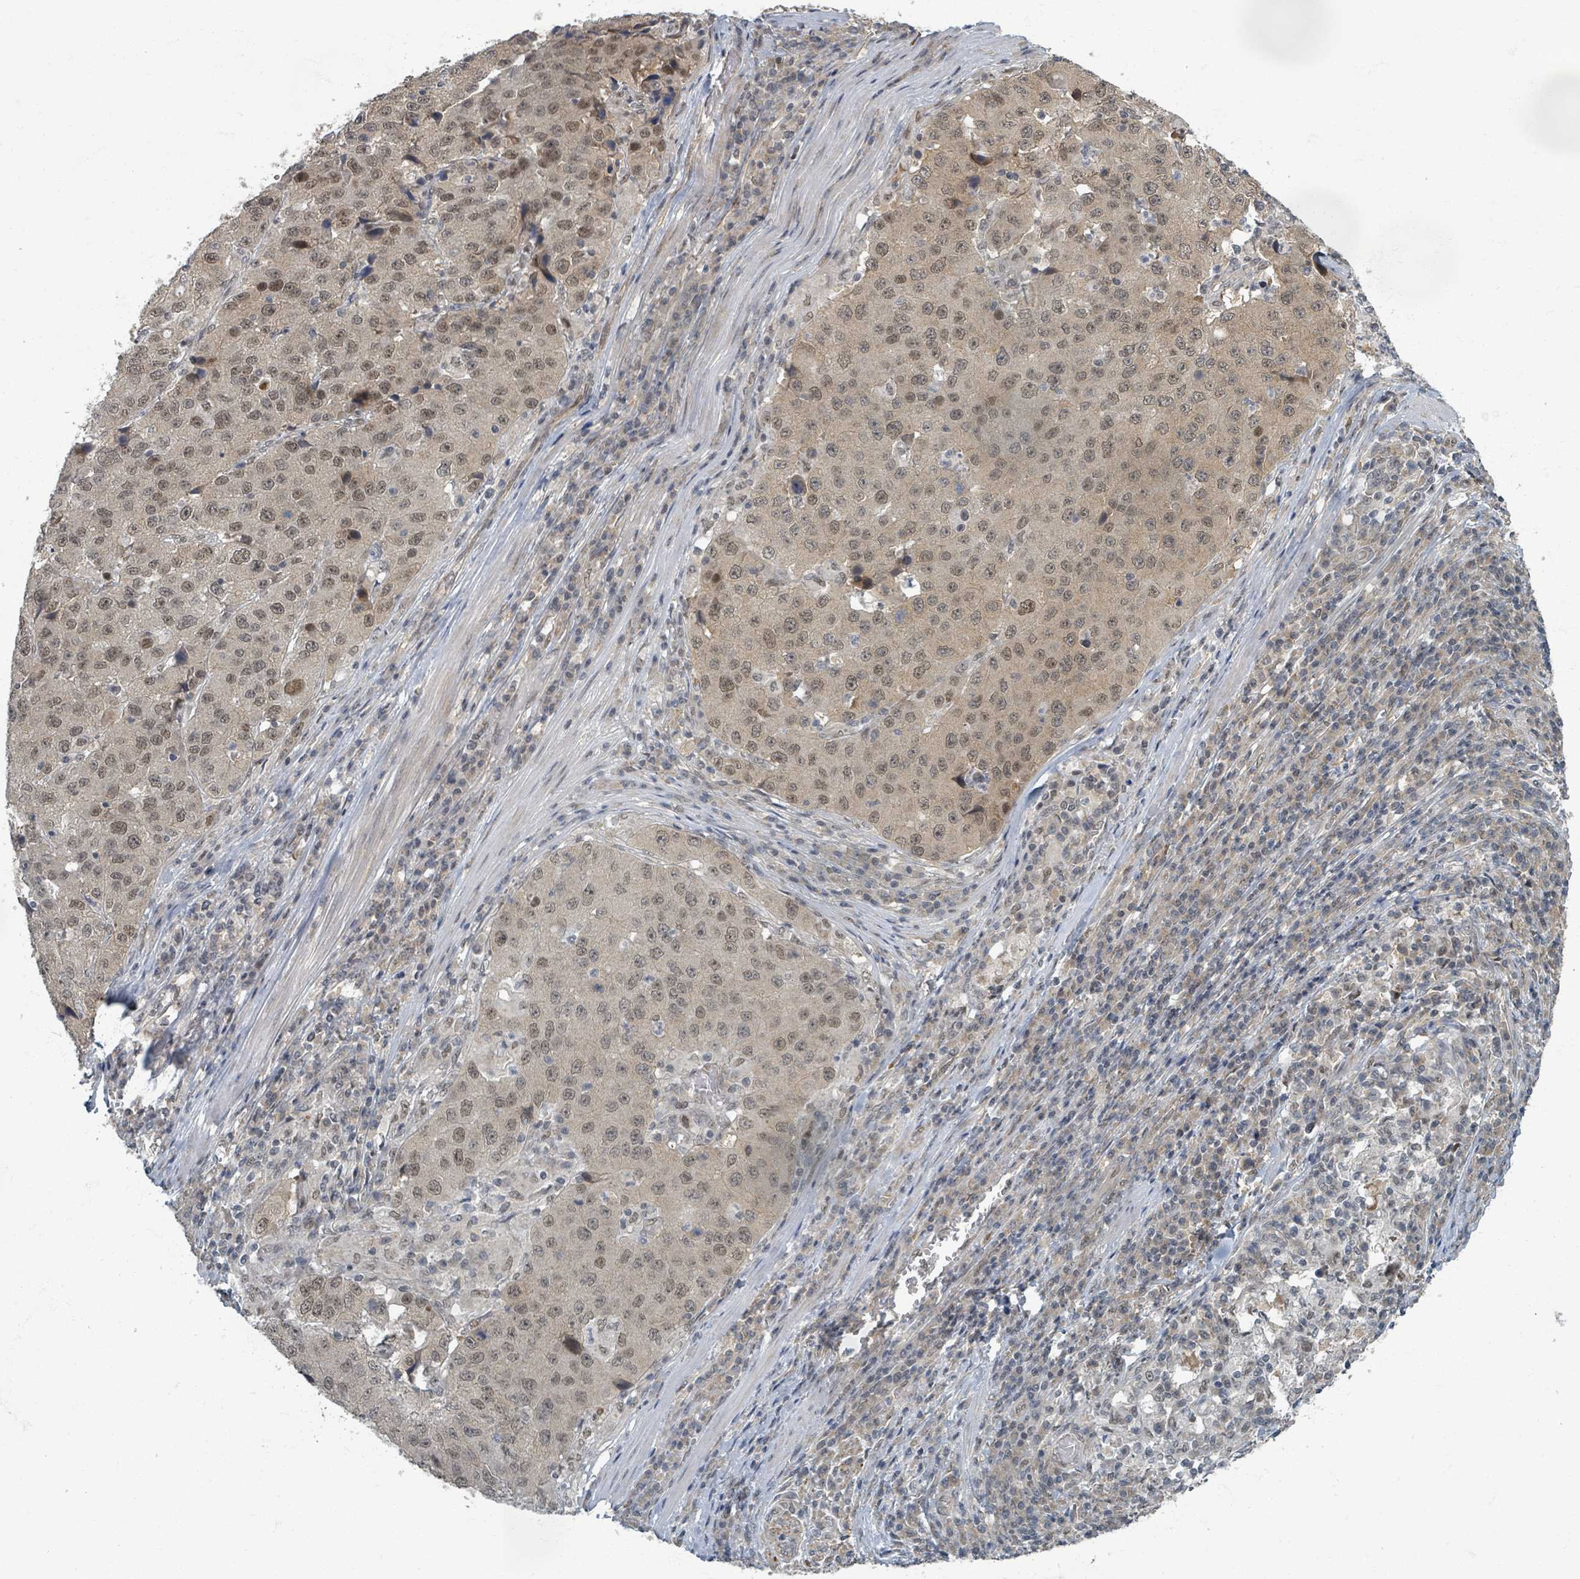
{"staining": {"intensity": "weak", "quantity": ">75%", "location": "cytoplasmic/membranous,nuclear"}, "tissue": "stomach cancer", "cell_type": "Tumor cells", "image_type": "cancer", "snomed": [{"axis": "morphology", "description": "Adenocarcinoma, NOS"}, {"axis": "topography", "description": "Stomach"}], "caption": "Immunohistochemical staining of stomach cancer (adenocarcinoma) shows low levels of weak cytoplasmic/membranous and nuclear protein expression in about >75% of tumor cells.", "gene": "INTS15", "patient": {"sex": "male", "age": 71}}